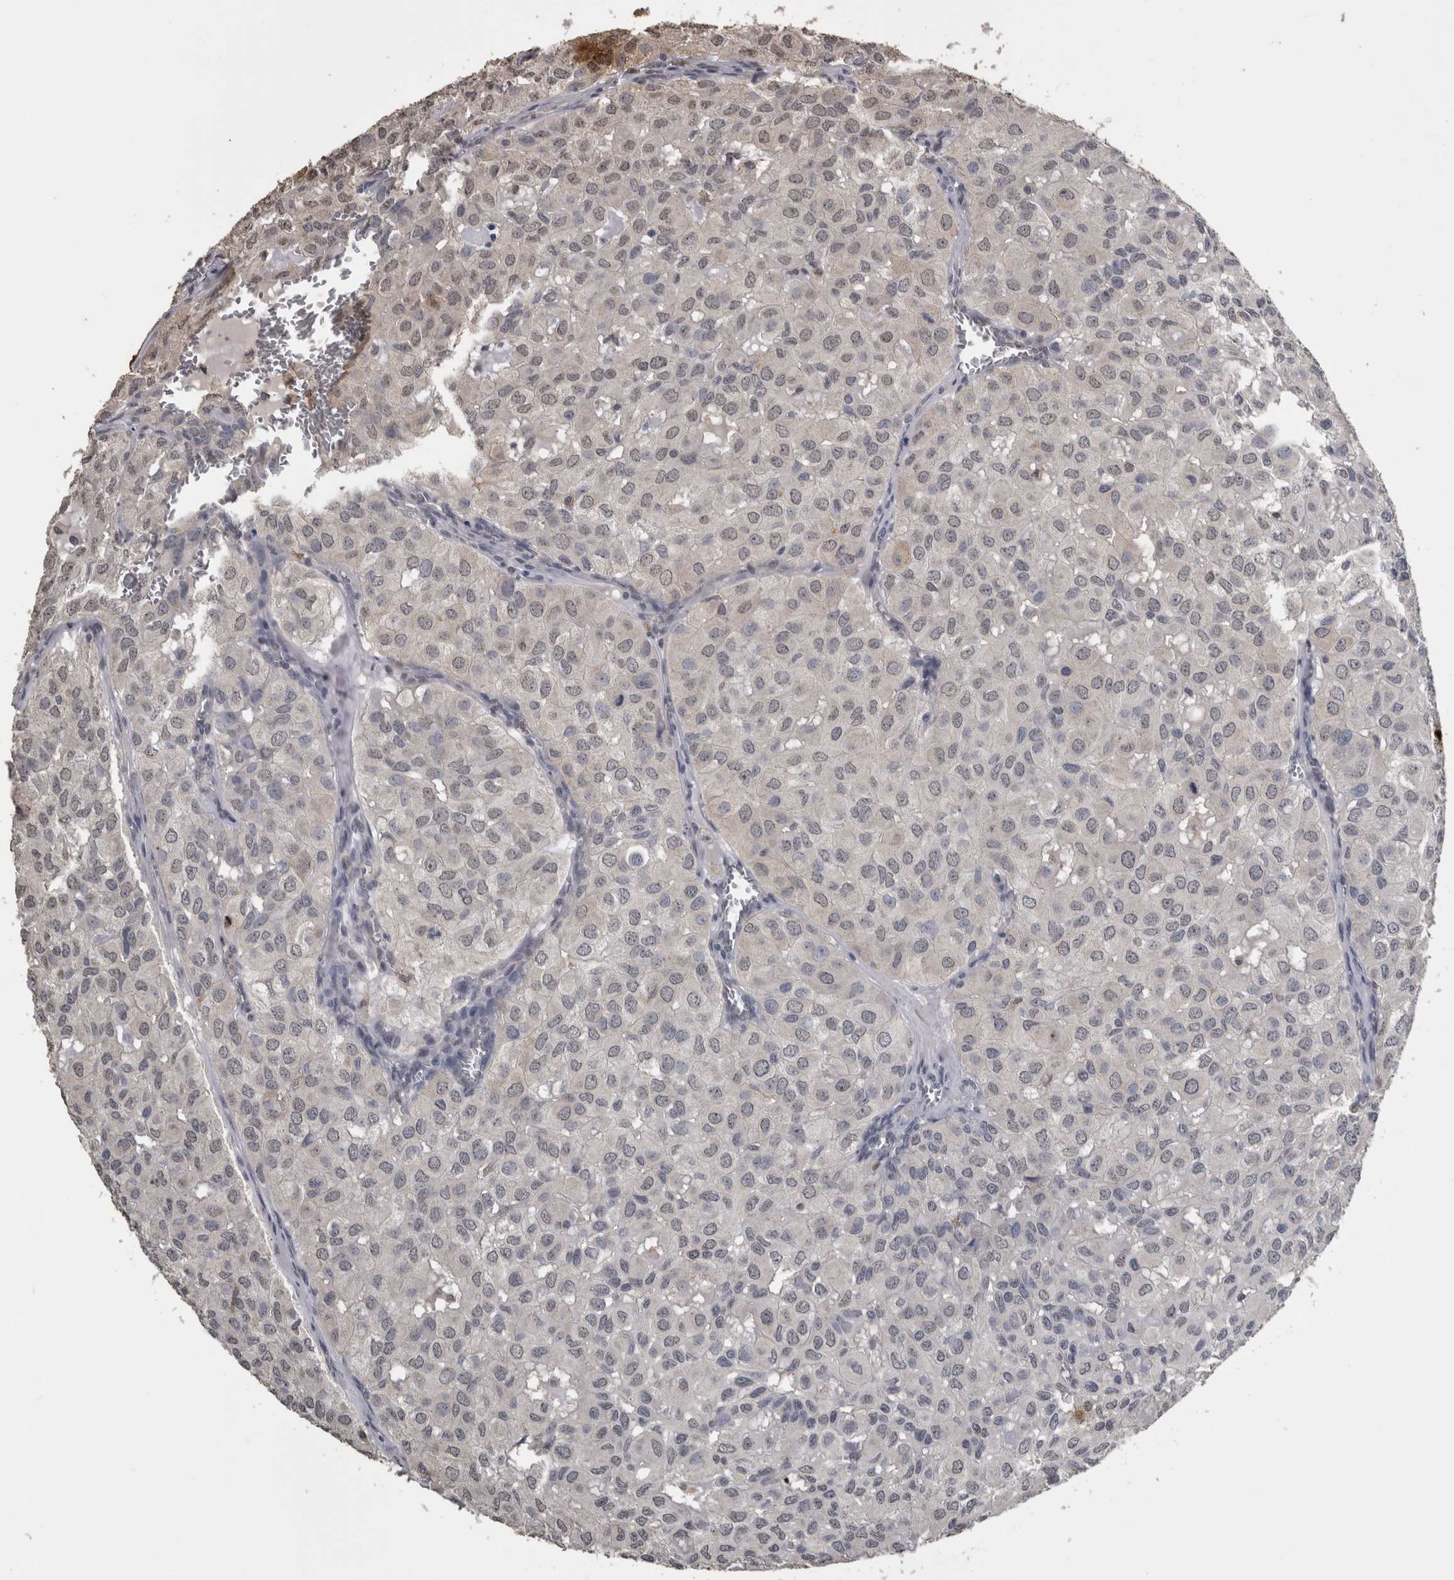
{"staining": {"intensity": "weak", "quantity": "<25%", "location": "nuclear"}, "tissue": "head and neck cancer", "cell_type": "Tumor cells", "image_type": "cancer", "snomed": [{"axis": "morphology", "description": "Adenocarcinoma, NOS"}, {"axis": "topography", "description": "Salivary gland, NOS"}, {"axis": "topography", "description": "Head-Neck"}], "caption": "Immunohistochemistry histopathology image of head and neck cancer stained for a protein (brown), which demonstrates no staining in tumor cells.", "gene": "PIK3AP1", "patient": {"sex": "female", "age": 76}}